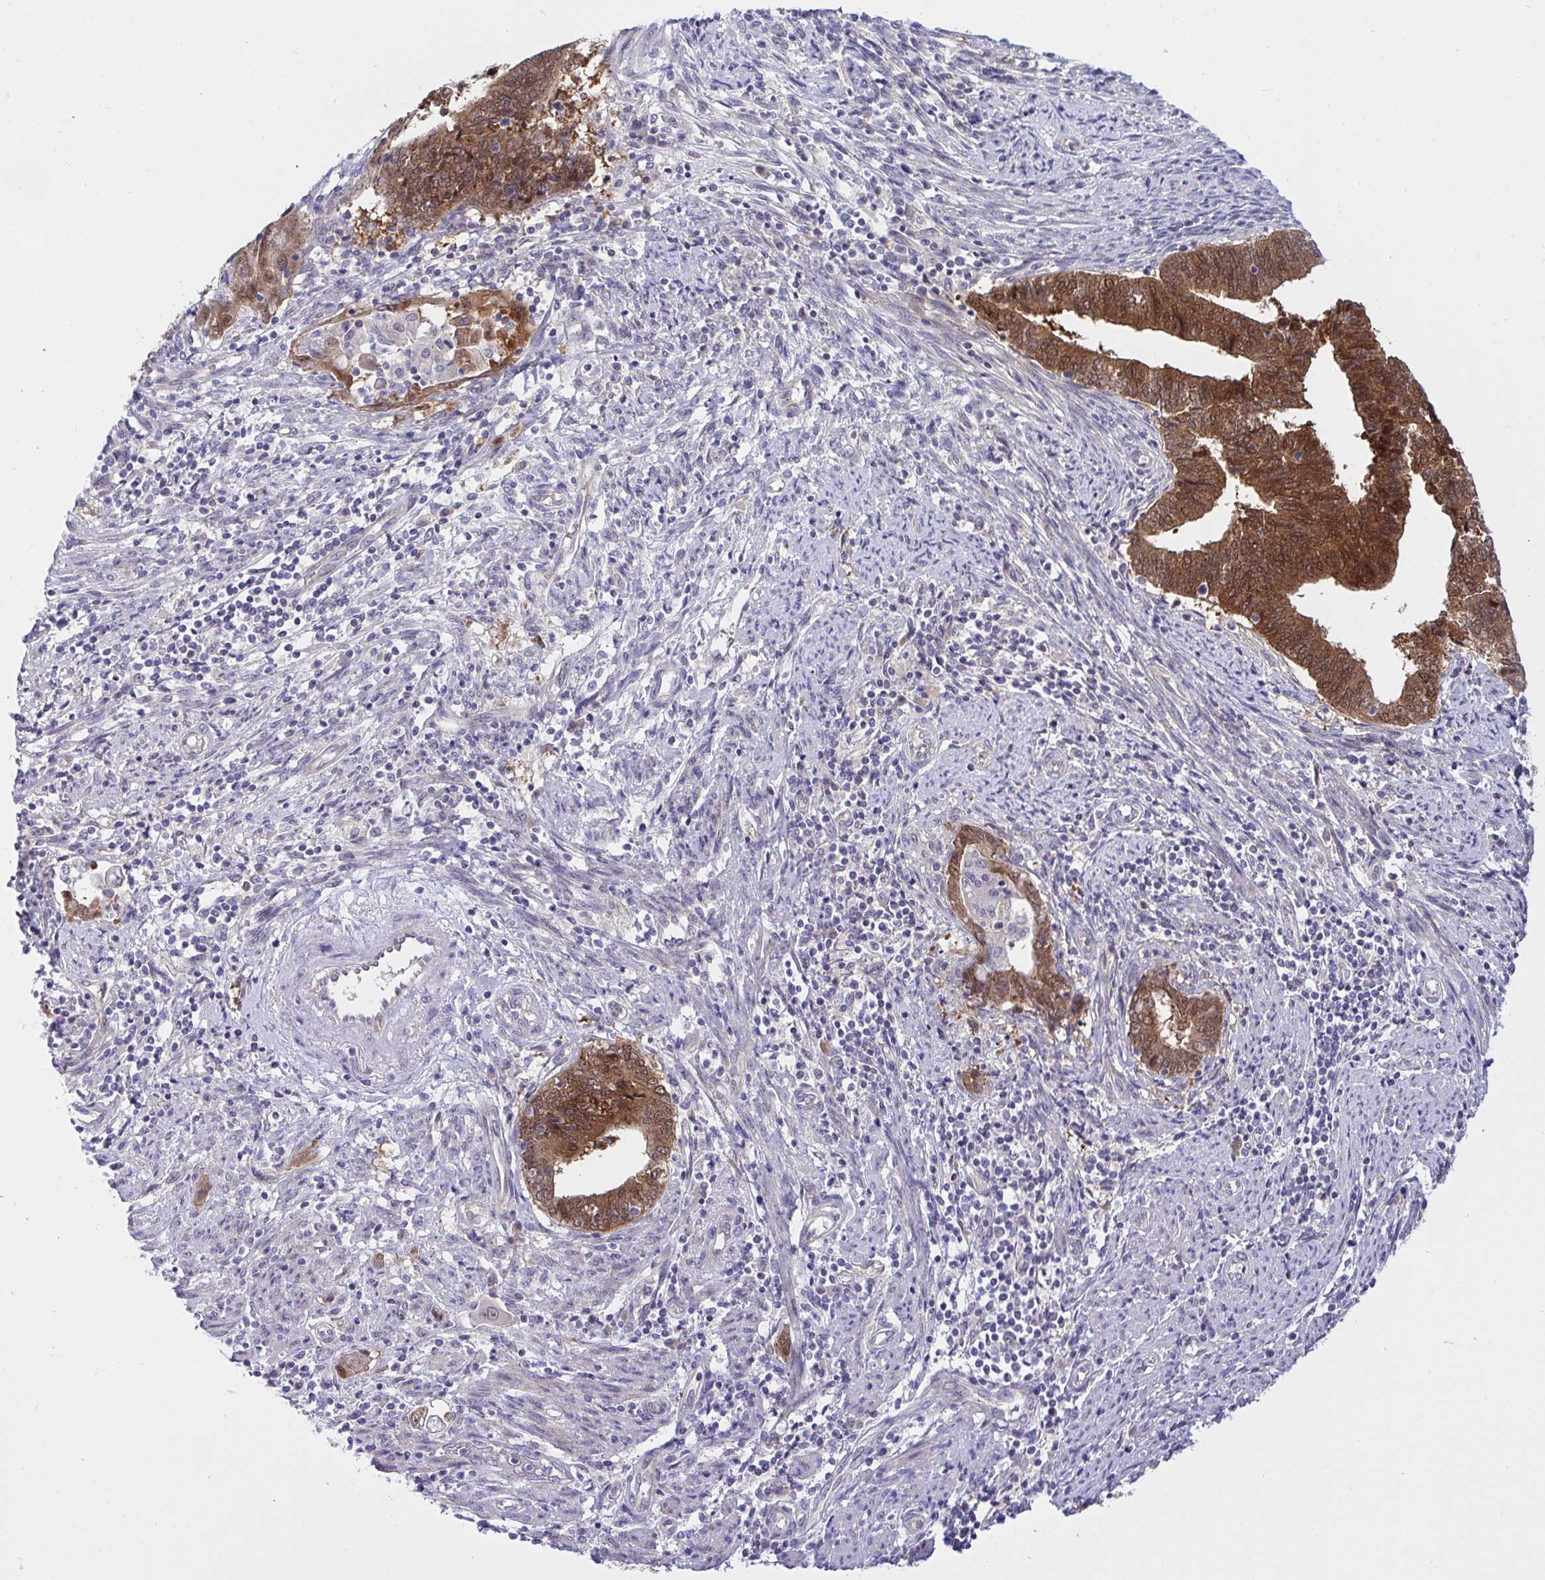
{"staining": {"intensity": "strong", "quantity": ">75%", "location": "cytoplasmic/membranous,nuclear"}, "tissue": "endometrial cancer", "cell_type": "Tumor cells", "image_type": "cancer", "snomed": [{"axis": "morphology", "description": "Adenocarcinoma, NOS"}, {"axis": "topography", "description": "Endometrium"}], "caption": "There is high levels of strong cytoplasmic/membranous and nuclear staining in tumor cells of adenocarcinoma (endometrial), as demonstrated by immunohistochemical staining (brown color).", "gene": "HOXD12", "patient": {"sex": "female", "age": 65}}